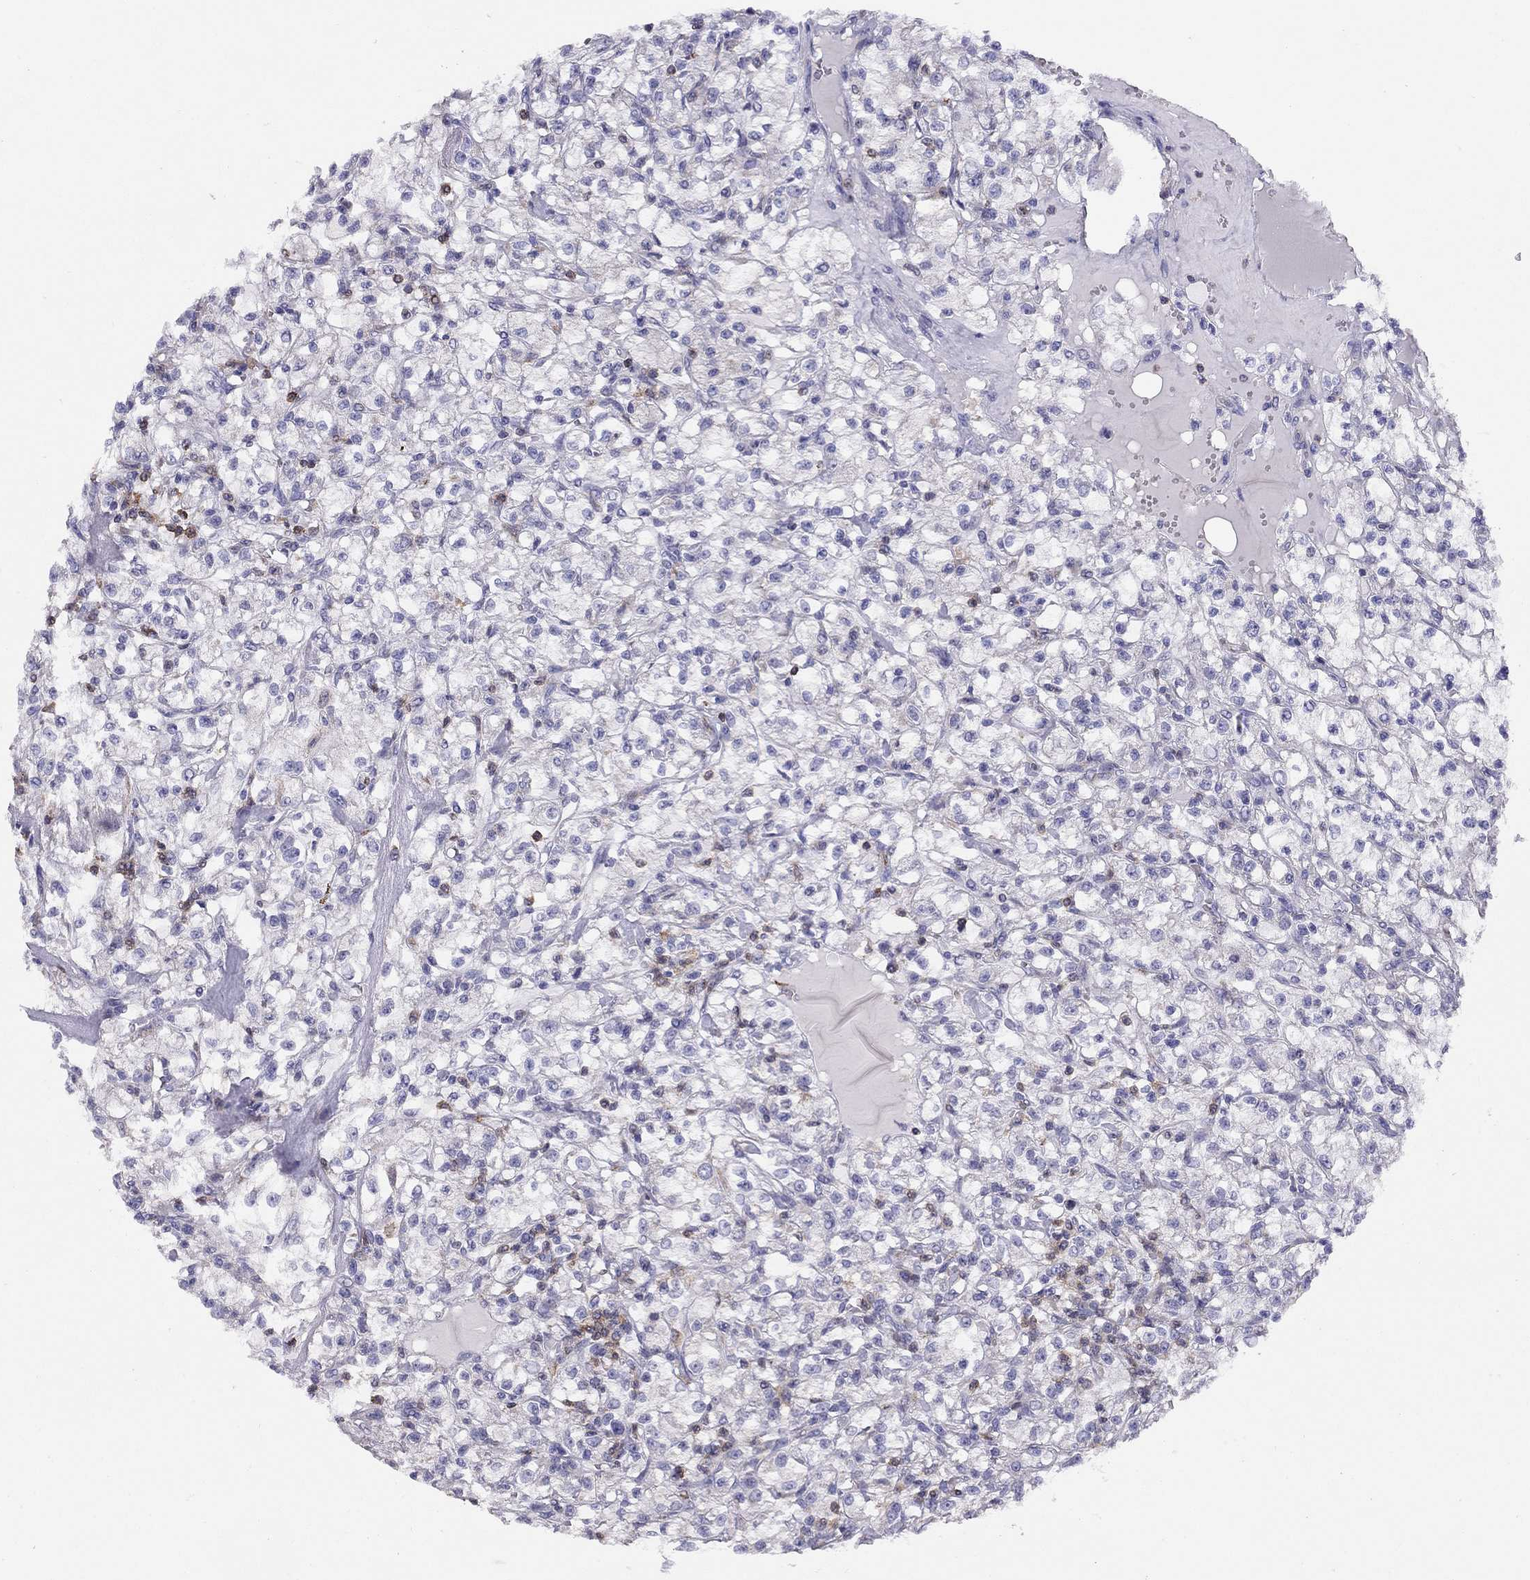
{"staining": {"intensity": "negative", "quantity": "none", "location": "none"}, "tissue": "renal cancer", "cell_type": "Tumor cells", "image_type": "cancer", "snomed": [{"axis": "morphology", "description": "Adenocarcinoma, NOS"}, {"axis": "topography", "description": "Kidney"}], "caption": "The photomicrograph demonstrates no staining of tumor cells in renal cancer (adenocarcinoma). (Brightfield microscopy of DAB immunohistochemistry (IHC) at high magnification).", "gene": "CITED1", "patient": {"sex": "female", "age": 59}}